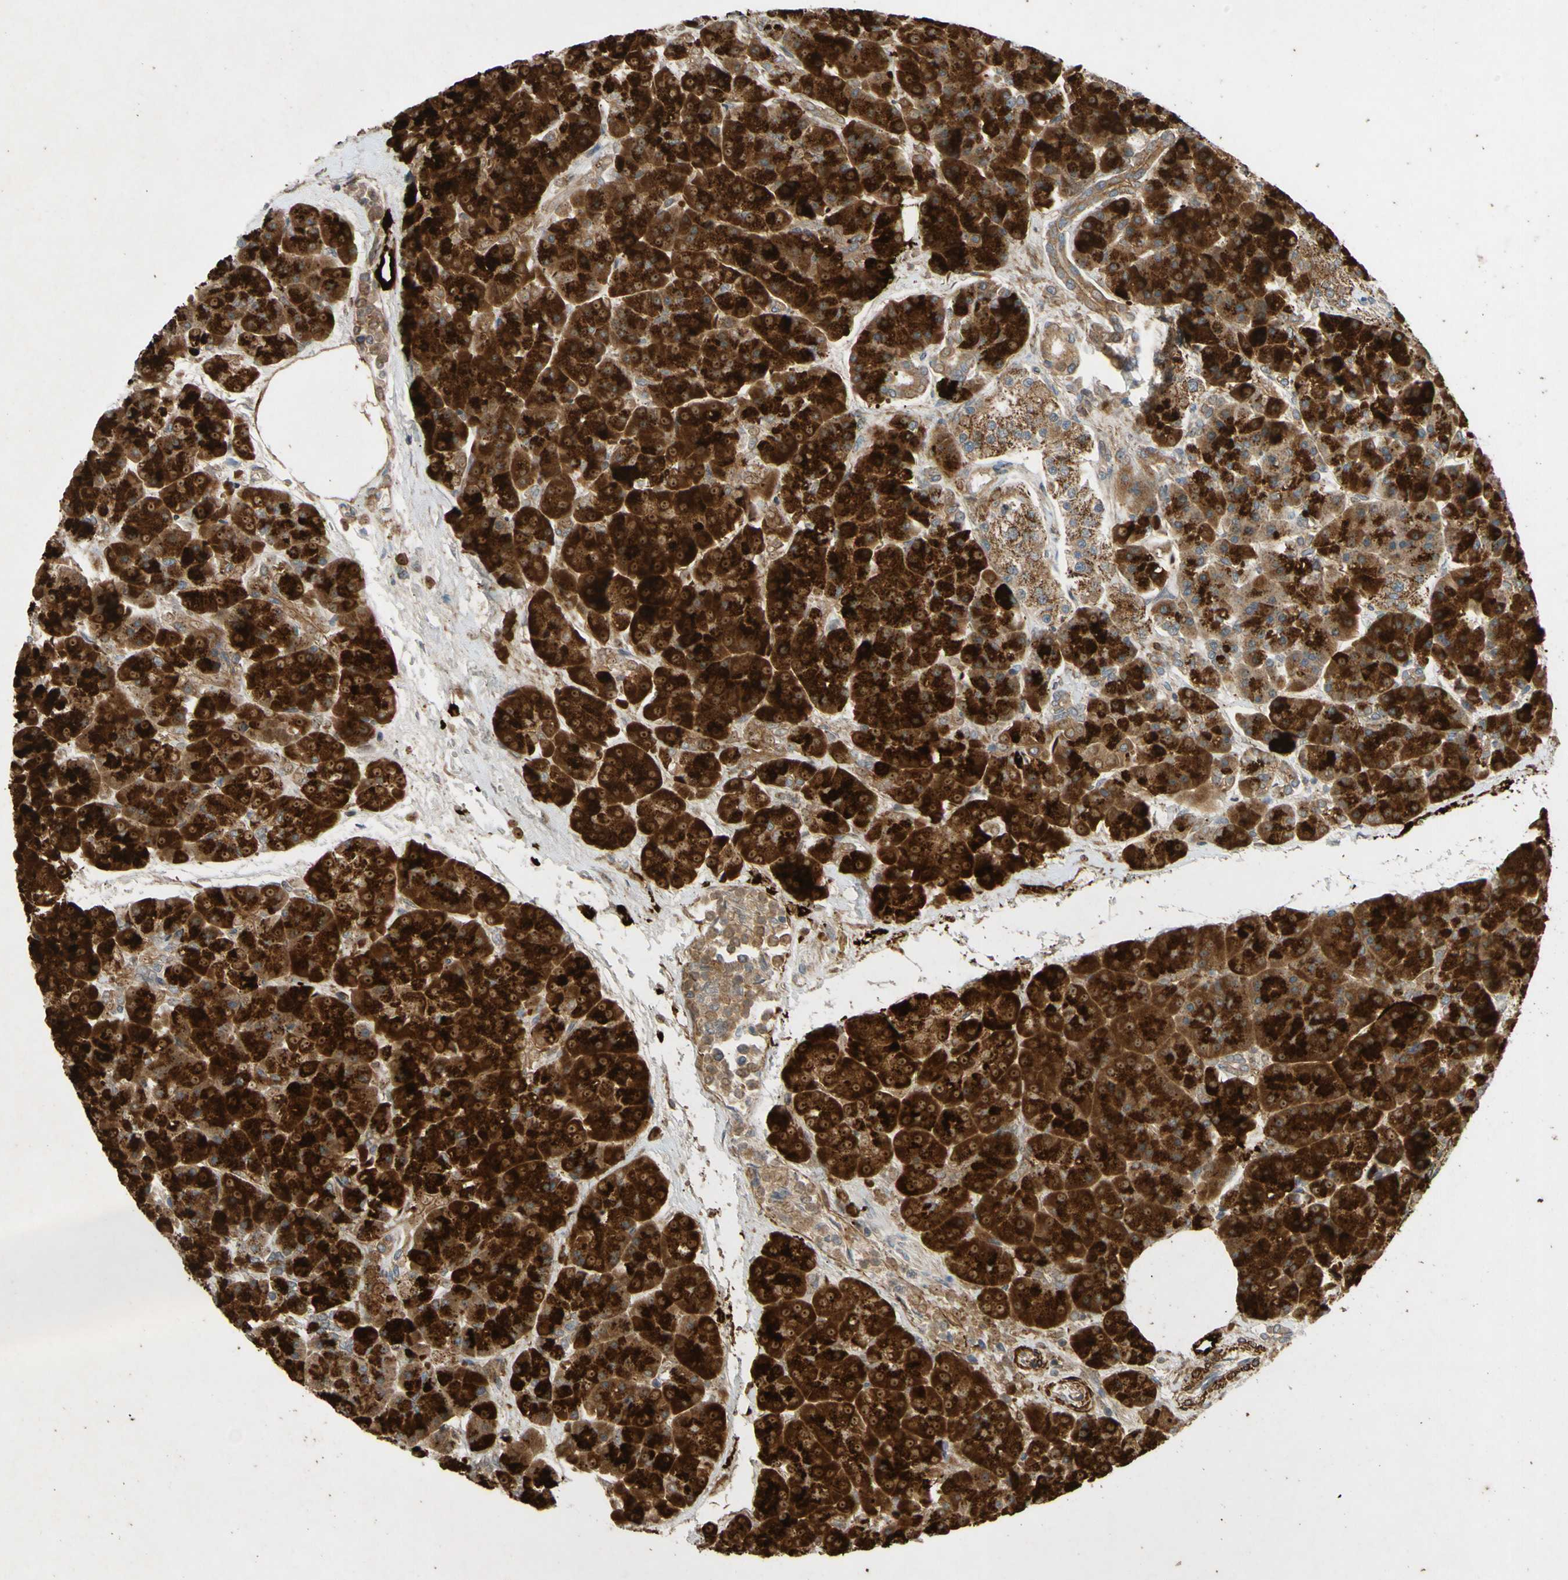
{"staining": {"intensity": "strong", "quantity": ">75%", "location": "cytoplasmic/membranous"}, "tissue": "pancreas", "cell_type": "Exocrine glandular cells", "image_type": "normal", "snomed": [{"axis": "morphology", "description": "Normal tissue, NOS"}, {"axis": "topography", "description": "Pancreas"}], "caption": "This is a histology image of immunohistochemistry (IHC) staining of normal pancreas, which shows strong staining in the cytoplasmic/membranous of exocrine glandular cells.", "gene": "PARD6A", "patient": {"sex": "female", "age": 70}}